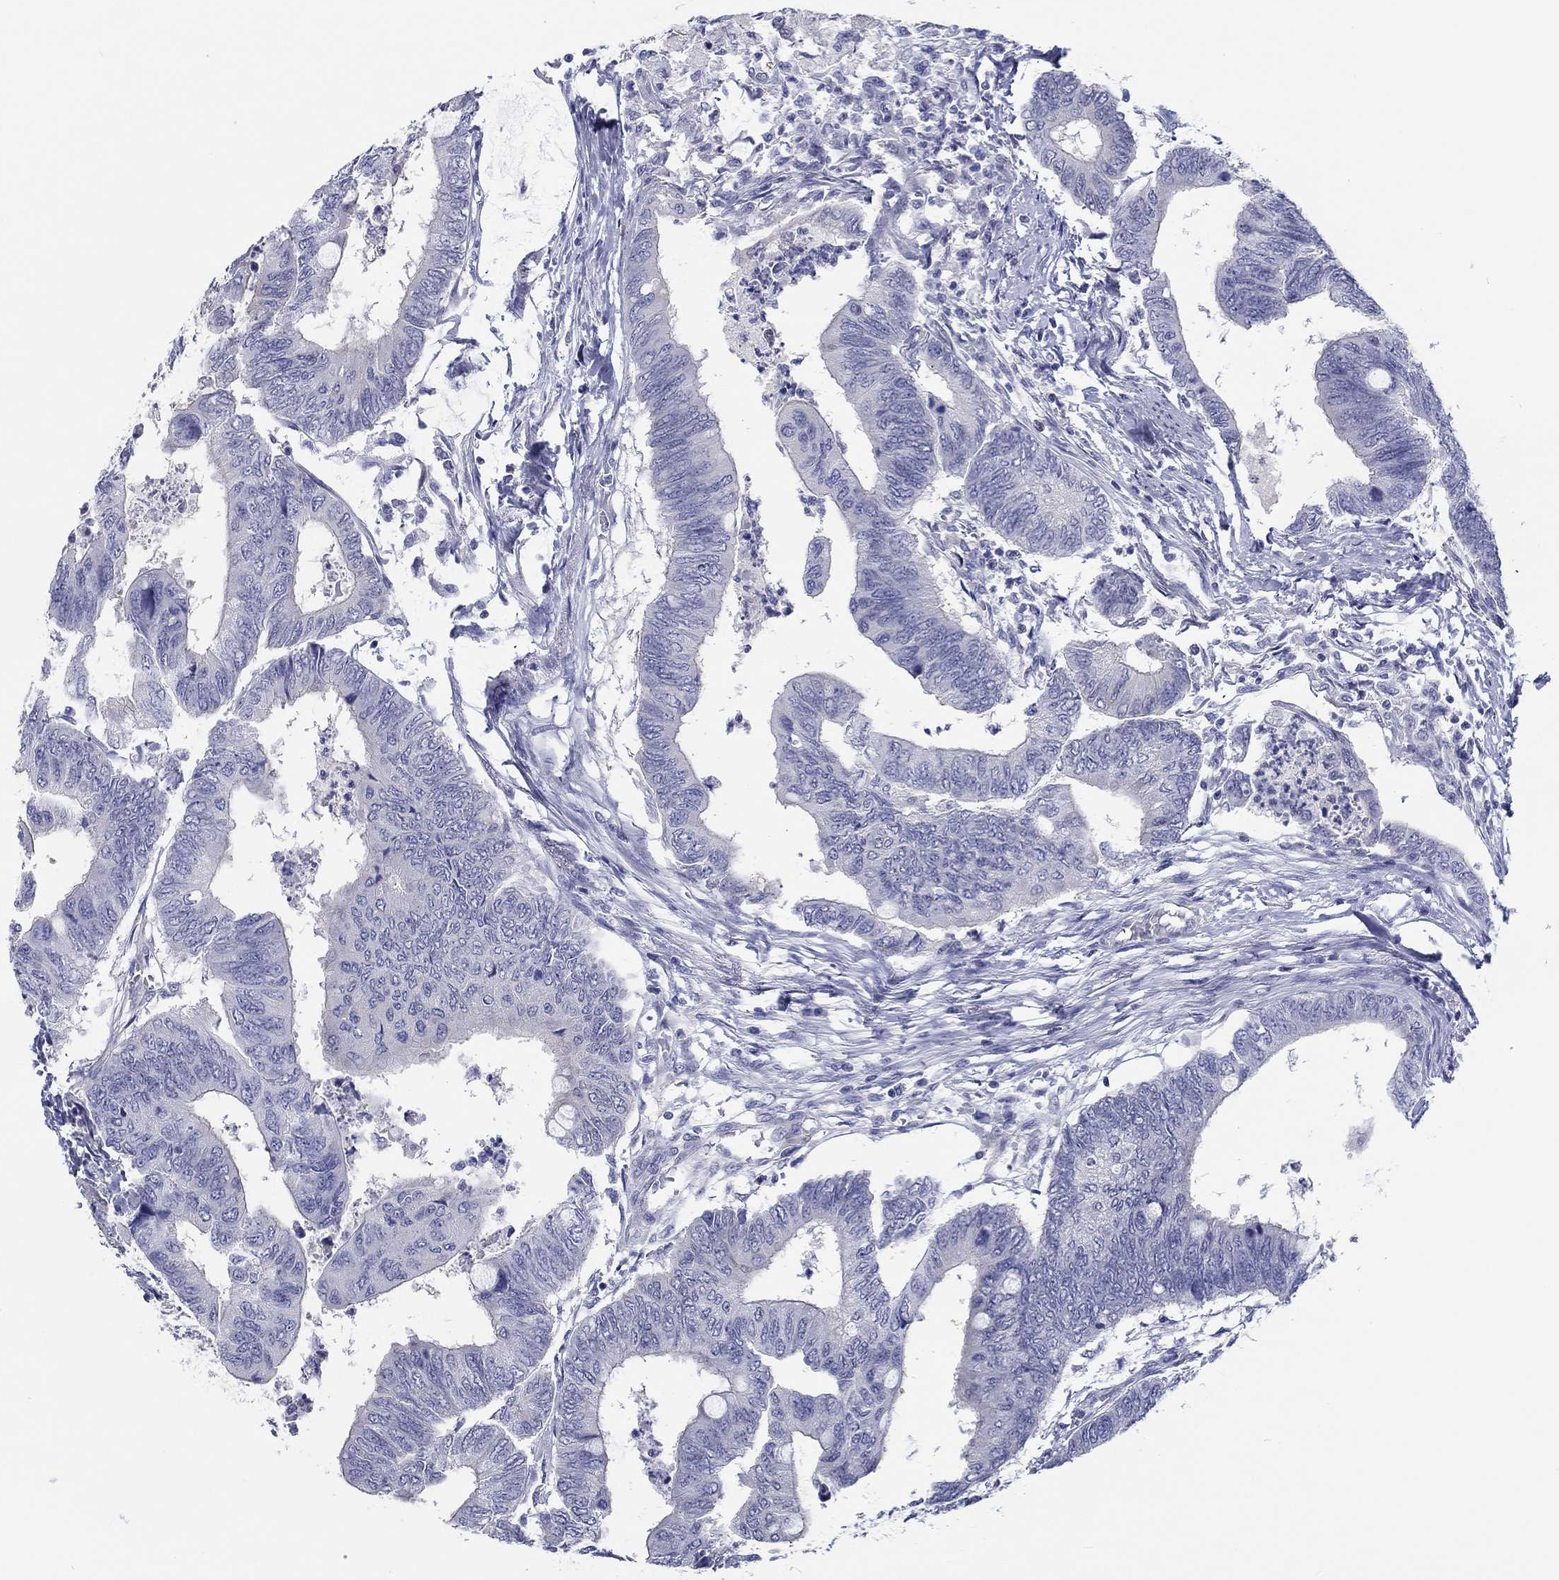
{"staining": {"intensity": "negative", "quantity": "none", "location": "none"}, "tissue": "colorectal cancer", "cell_type": "Tumor cells", "image_type": "cancer", "snomed": [{"axis": "morphology", "description": "Normal tissue, NOS"}, {"axis": "morphology", "description": "Adenocarcinoma, NOS"}, {"axis": "topography", "description": "Rectum"}, {"axis": "topography", "description": "Peripheral nerve tissue"}], "caption": "Tumor cells show no significant positivity in adenocarcinoma (colorectal).", "gene": "CRYGD", "patient": {"sex": "male", "age": 92}}